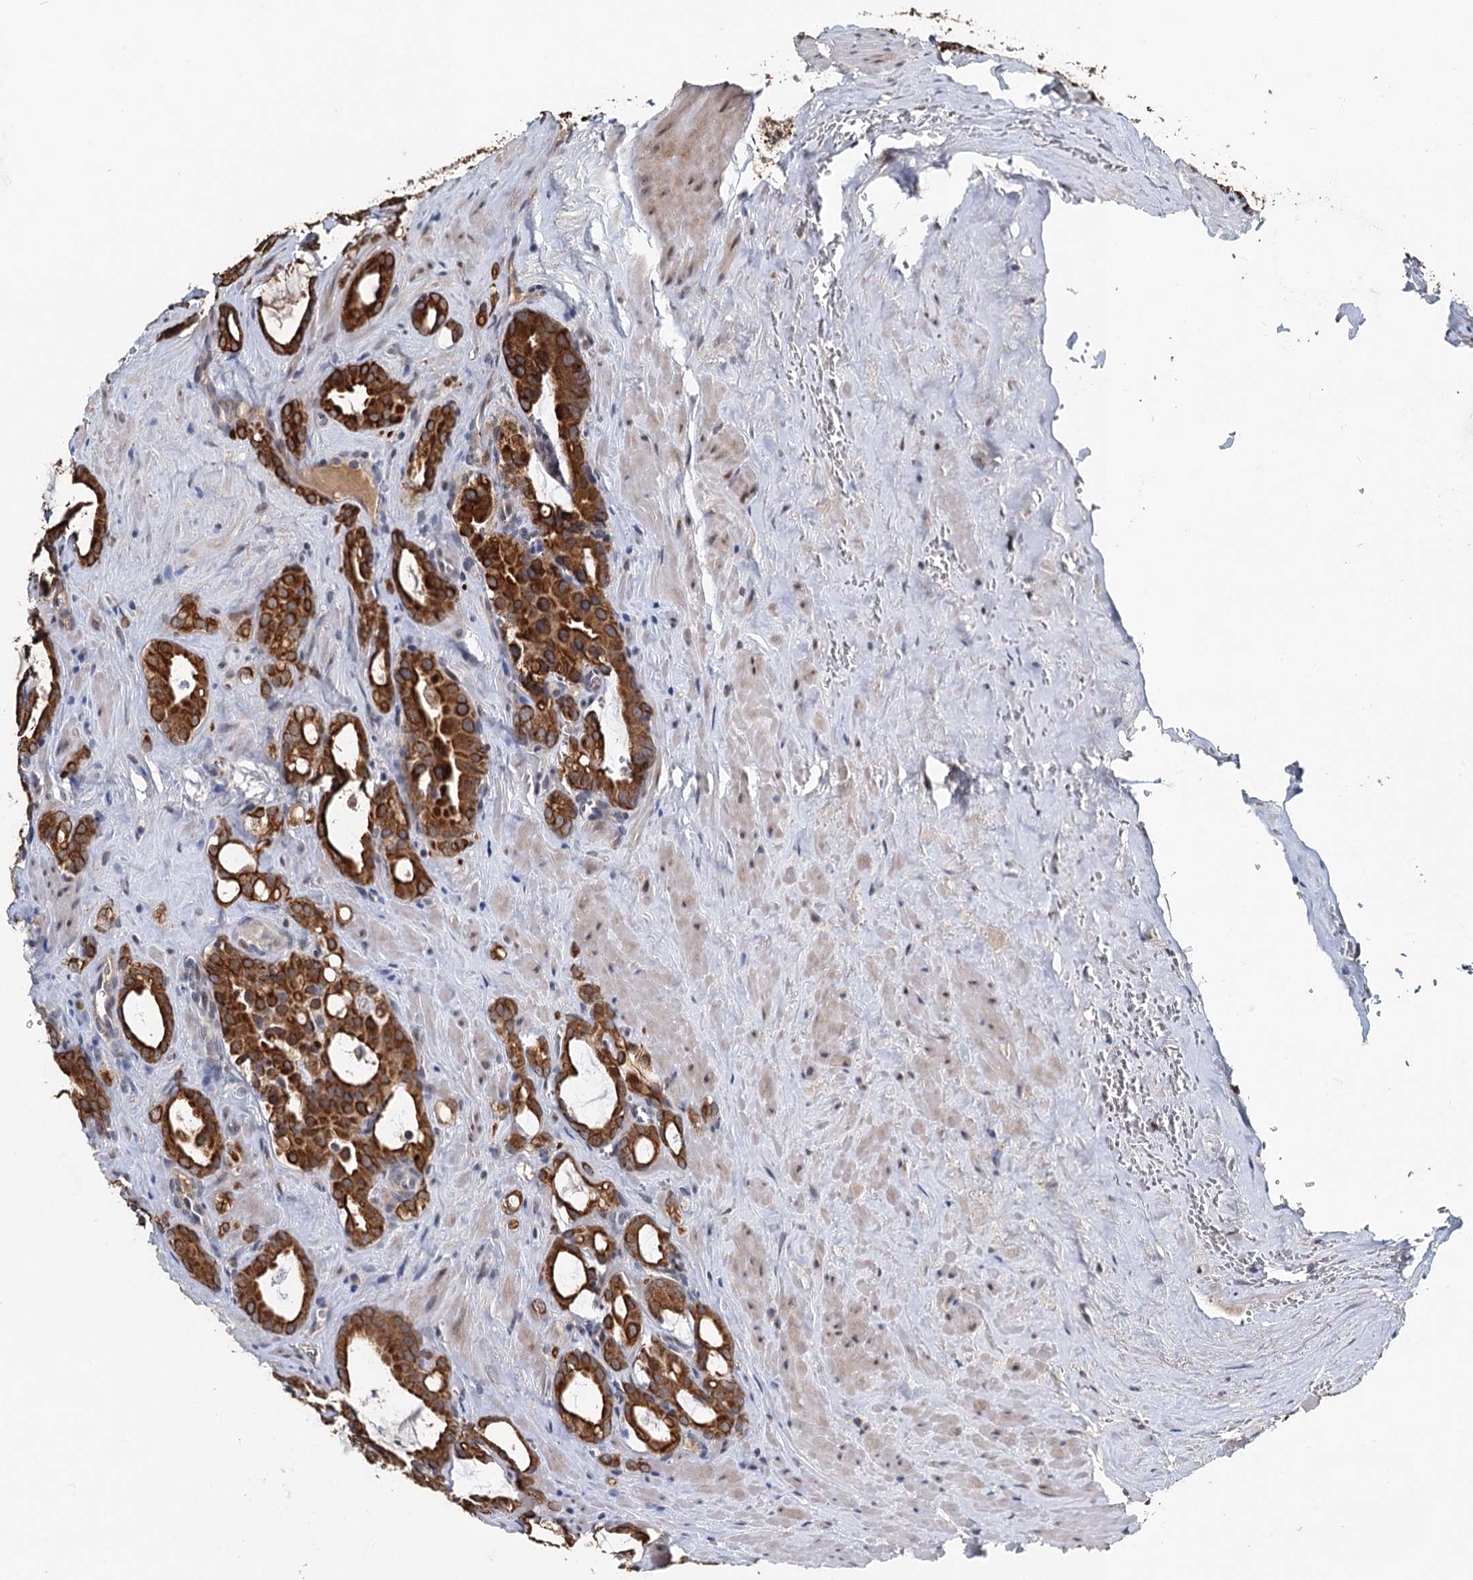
{"staining": {"intensity": "strong", "quantity": ">75%", "location": "cytoplasmic/membranous"}, "tissue": "prostate cancer", "cell_type": "Tumor cells", "image_type": "cancer", "snomed": [{"axis": "morphology", "description": "Adenocarcinoma, High grade"}, {"axis": "topography", "description": "Prostate"}], "caption": "There is high levels of strong cytoplasmic/membranous staining in tumor cells of prostate cancer (high-grade adenocarcinoma), as demonstrated by immunohistochemical staining (brown color).", "gene": "RITA1", "patient": {"sex": "male", "age": 72}}